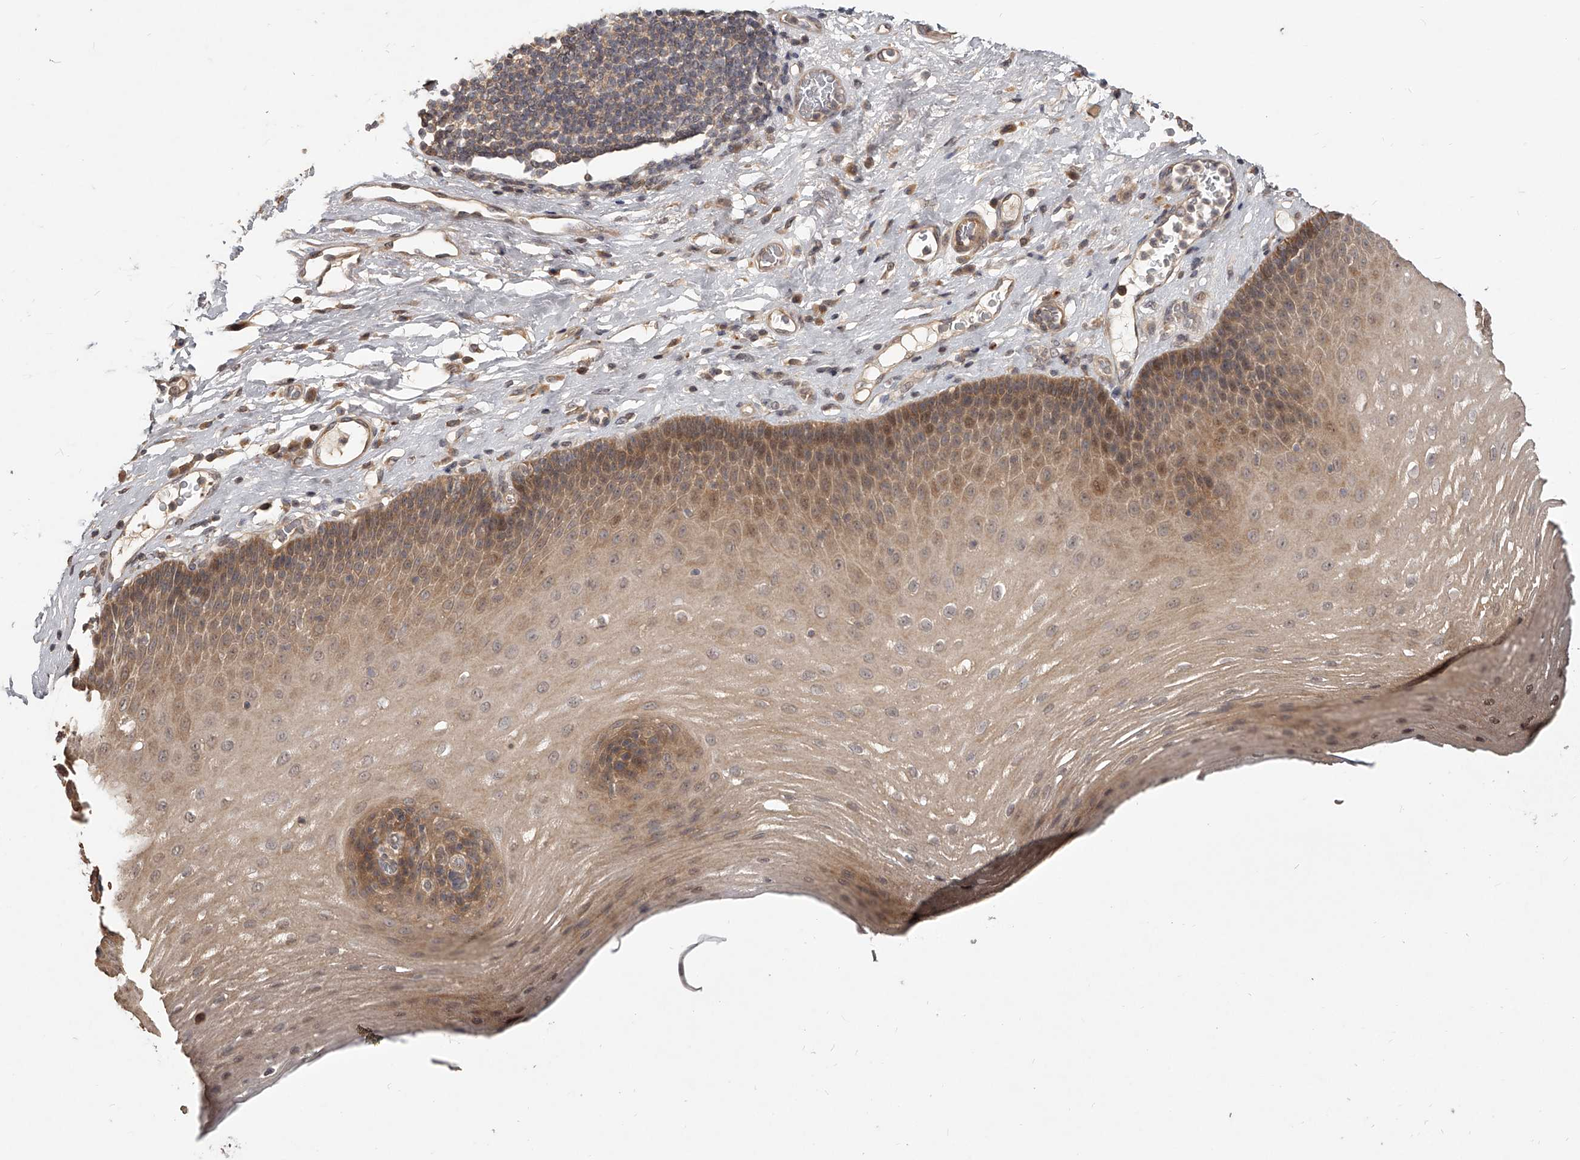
{"staining": {"intensity": "moderate", "quantity": "25%-75%", "location": "cytoplasmic/membranous,nuclear"}, "tissue": "esophagus", "cell_type": "Squamous epithelial cells", "image_type": "normal", "snomed": [{"axis": "morphology", "description": "Normal tissue, NOS"}, {"axis": "topography", "description": "Esophagus"}], "caption": "Squamous epithelial cells reveal medium levels of moderate cytoplasmic/membranous,nuclear expression in about 25%-75% of cells in unremarkable human esophagus.", "gene": "SLC37A1", "patient": {"sex": "male", "age": 62}}